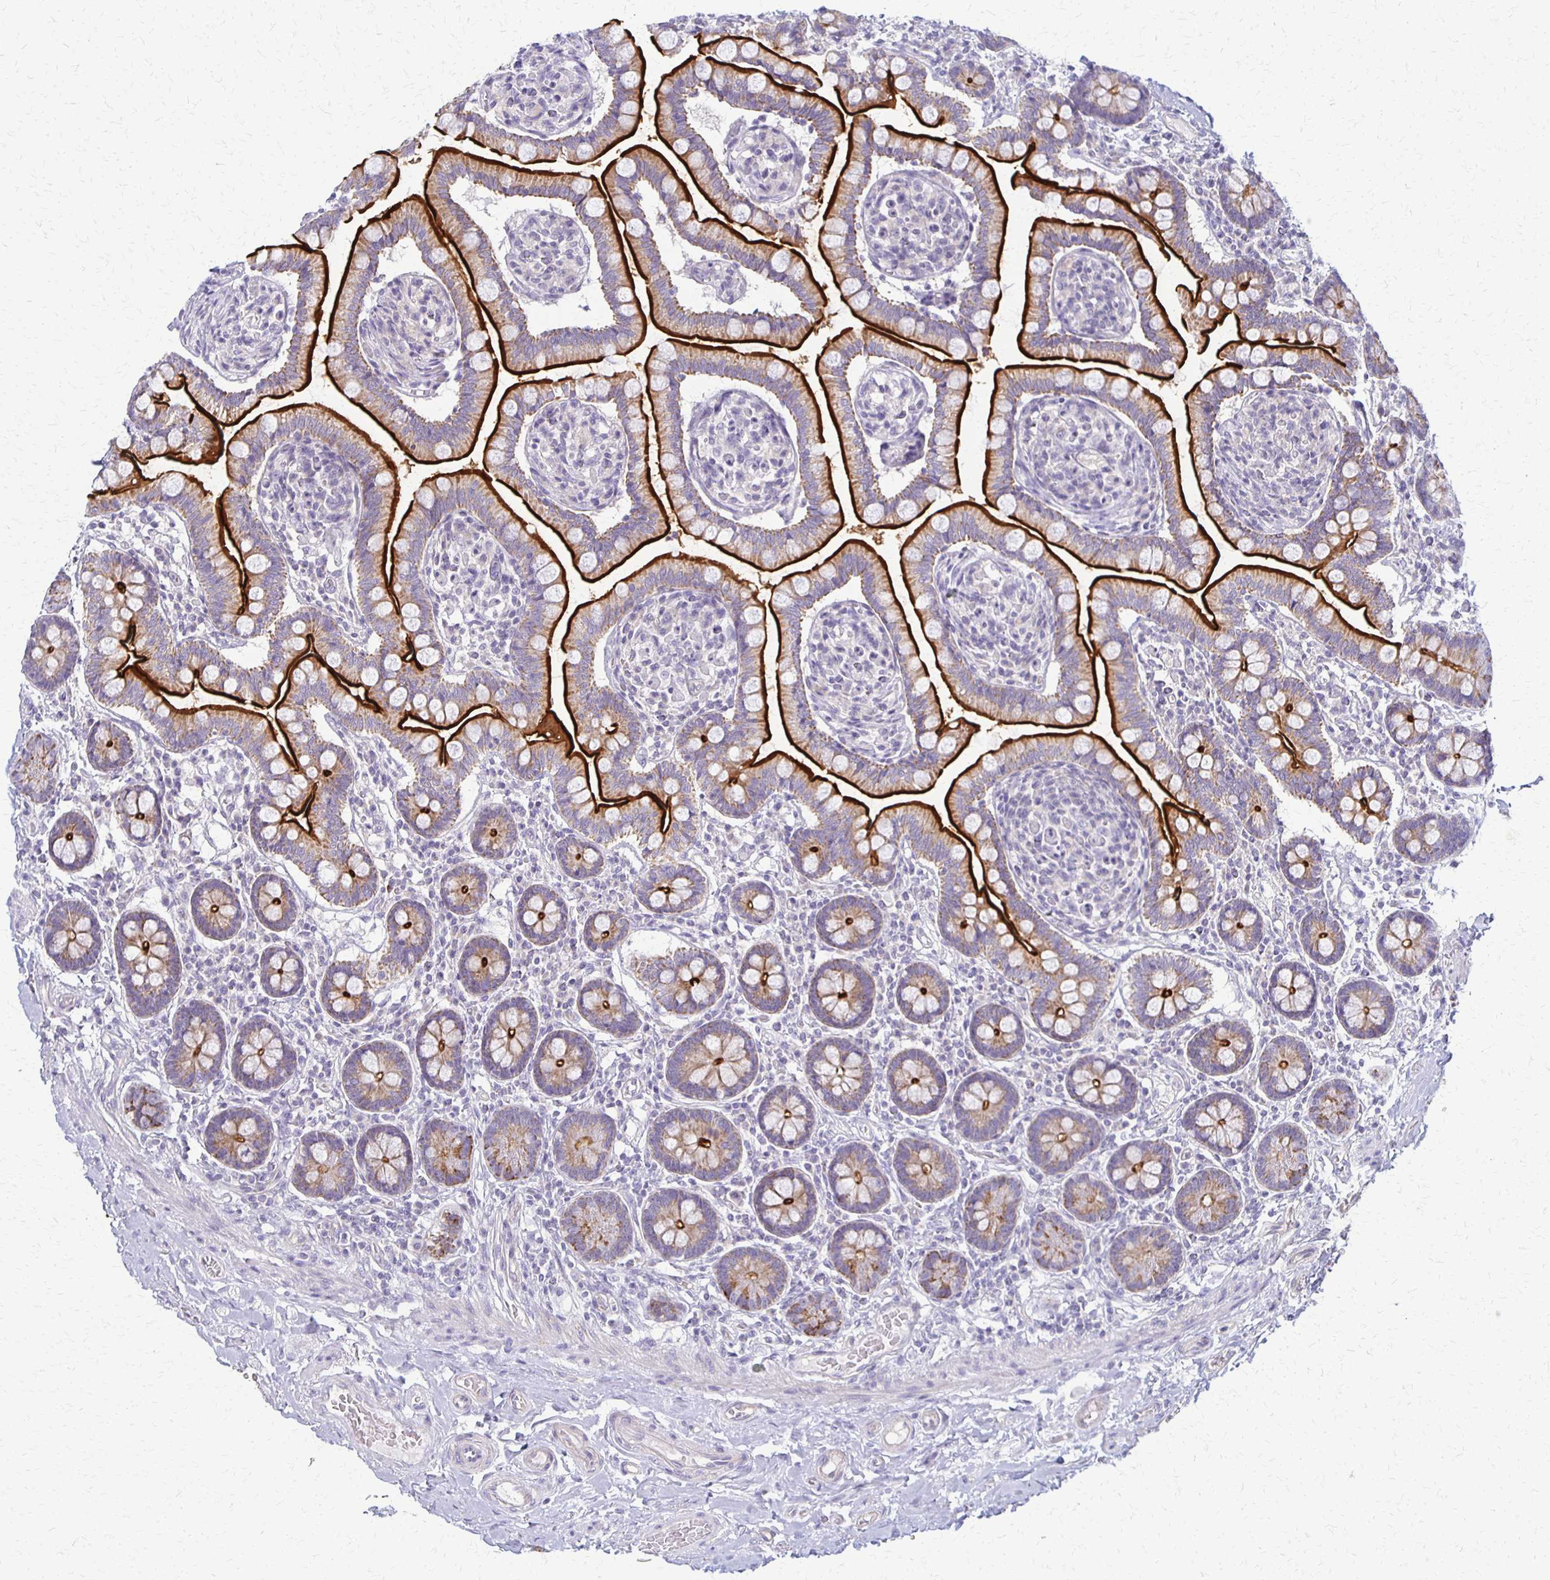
{"staining": {"intensity": "strong", "quantity": "25%-75%", "location": "cytoplasmic/membranous"}, "tissue": "small intestine", "cell_type": "Glandular cells", "image_type": "normal", "snomed": [{"axis": "morphology", "description": "Normal tissue, NOS"}, {"axis": "topography", "description": "Small intestine"}], "caption": "Protein staining of unremarkable small intestine reveals strong cytoplasmic/membranous positivity in about 25%-75% of glandular cells.", "gene": "RHOC", "patient": {"sex": "female", "age": 64}}